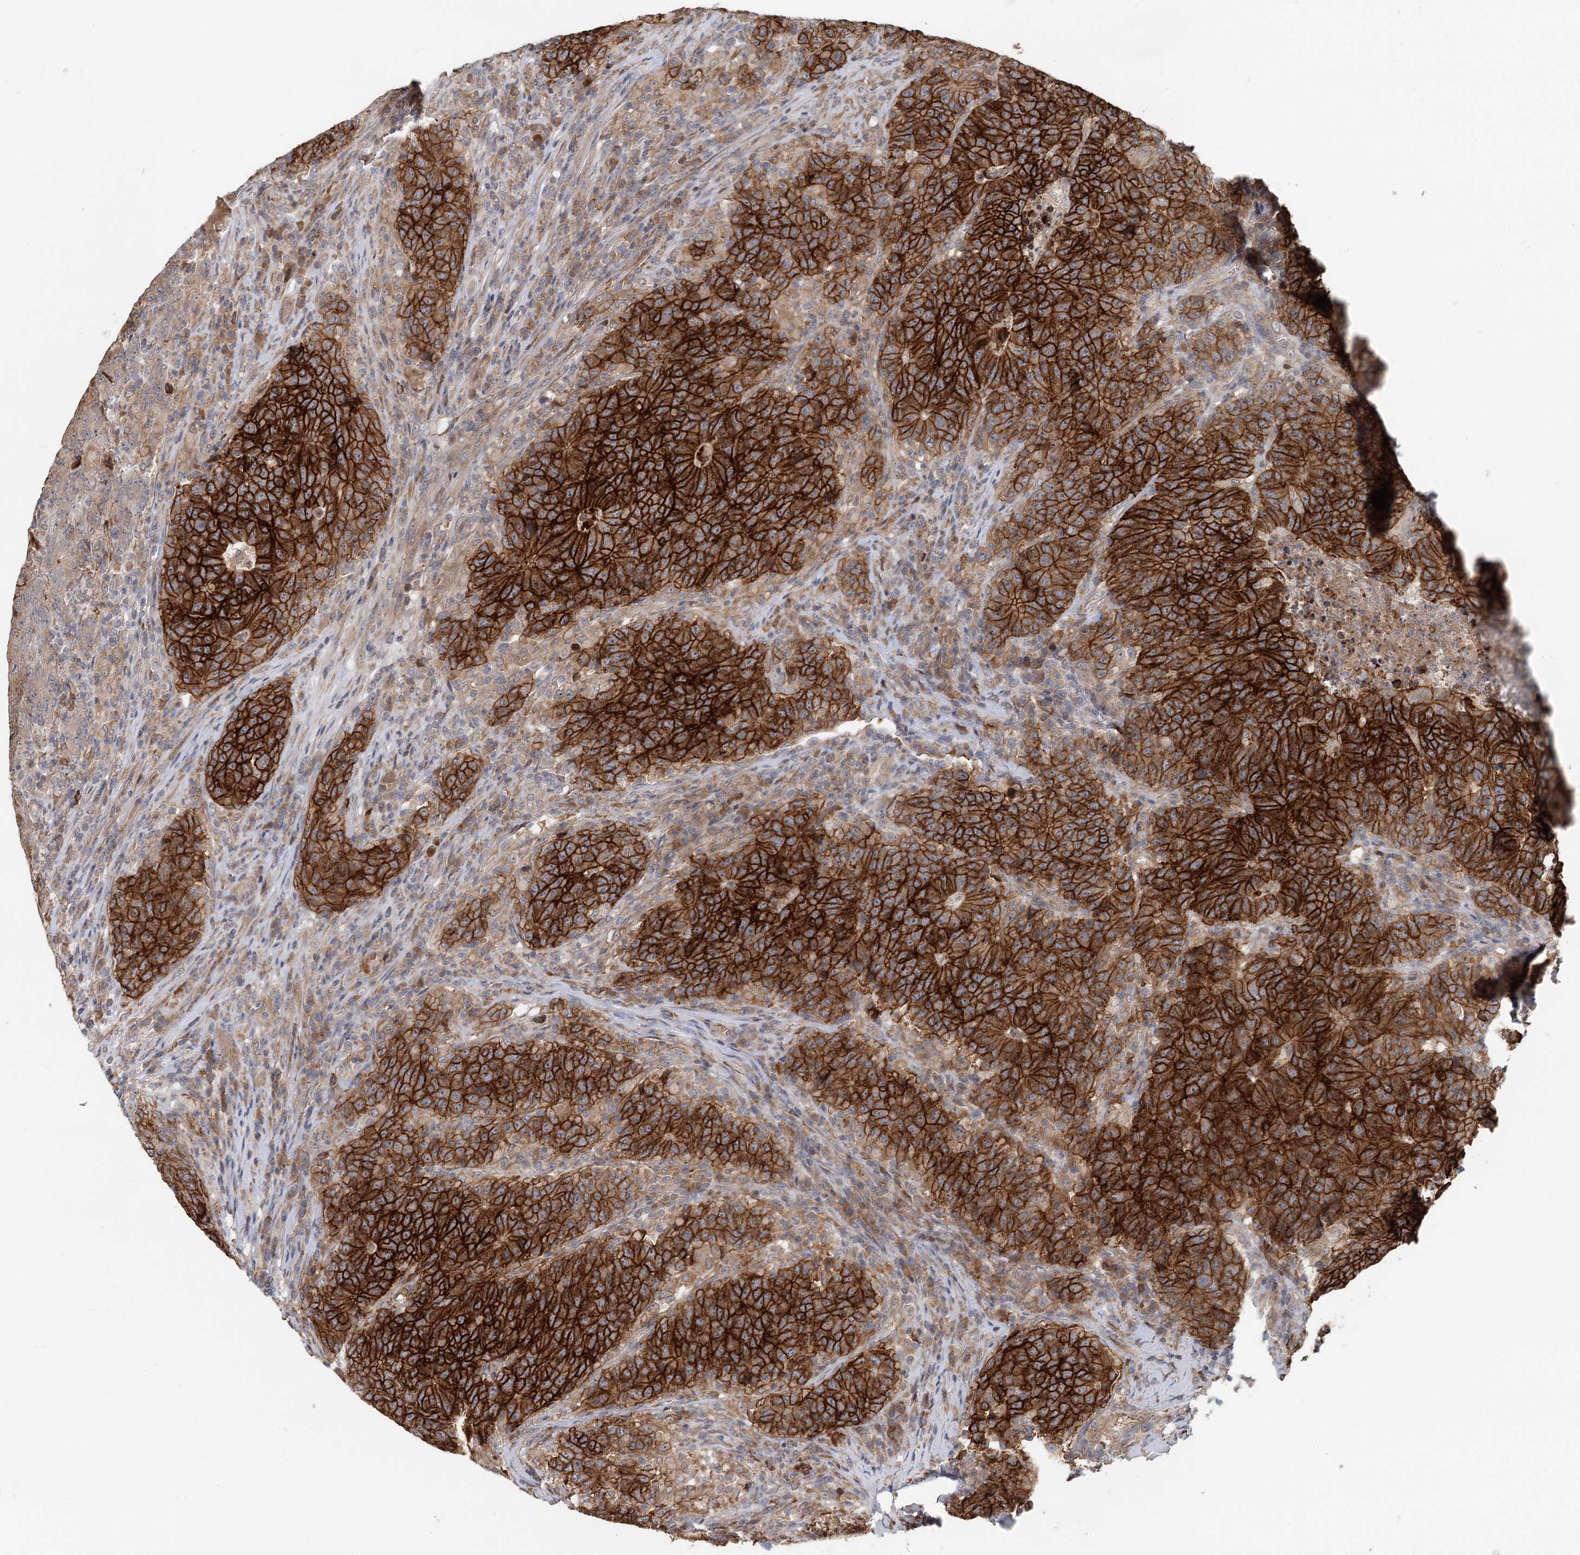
{"staining": {"intensity": "strong", "quantity": ">75%", "location": "cytoplasmic/membranous"}, "tissue": "colorectal cancer", "cell_type": "Tumor cells", "image_type": "cancer", "snomed": [{"axis": "morphology", "description": "Adenocarcinoma, NOS"}, {"axis": "topography", "description": "Colon"}], "caption": "Colorectal cancer (adenocarcinoma) was stained to show a protein in brown. There is high levels of strong cytoplasmic/membranous expression in approximately >75% of tumor cells. (IHC, brightfield microscopy, high magnification).", "gene": "RNF111", "patient": {"sex": "female", "age": 75}}